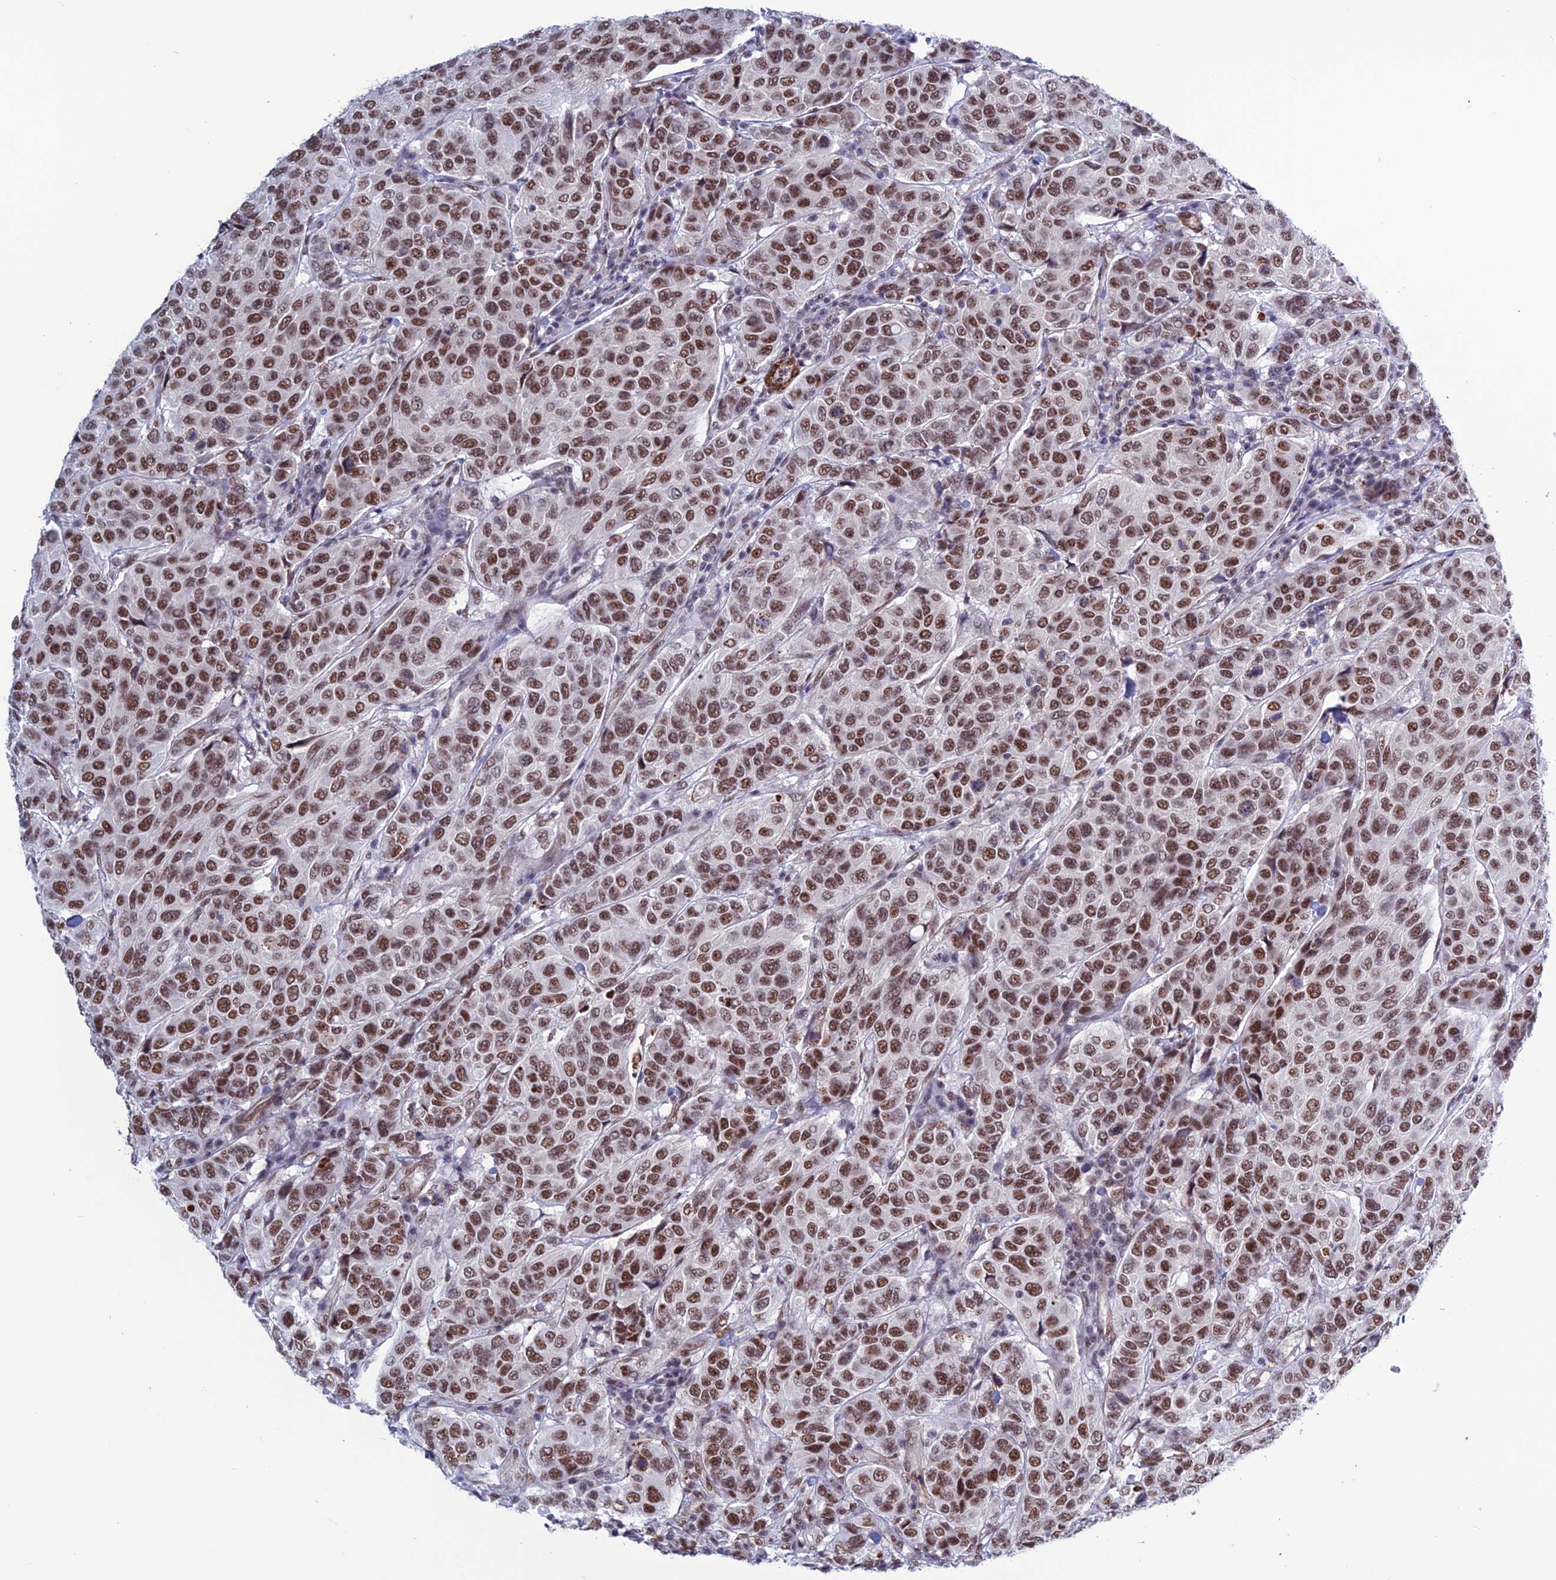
{"staining": {"intensity": "moderate", "quantity": ">75%", "location": "nuclear"}, "tissue": "breast cancer", "cell_type": "Tumor cells", "image_type": "cancer", "snomed": [{"axis": "morphology", "description": "Duct carcinoma"}, {"axis": "topography", "description": "Breast"}], "caption": "Breast cancer stained with a protein marker exhibits moderate staining in tumor cells.", "gene": "U2AF1", "patient": {"sex": "female", "age": 55}}